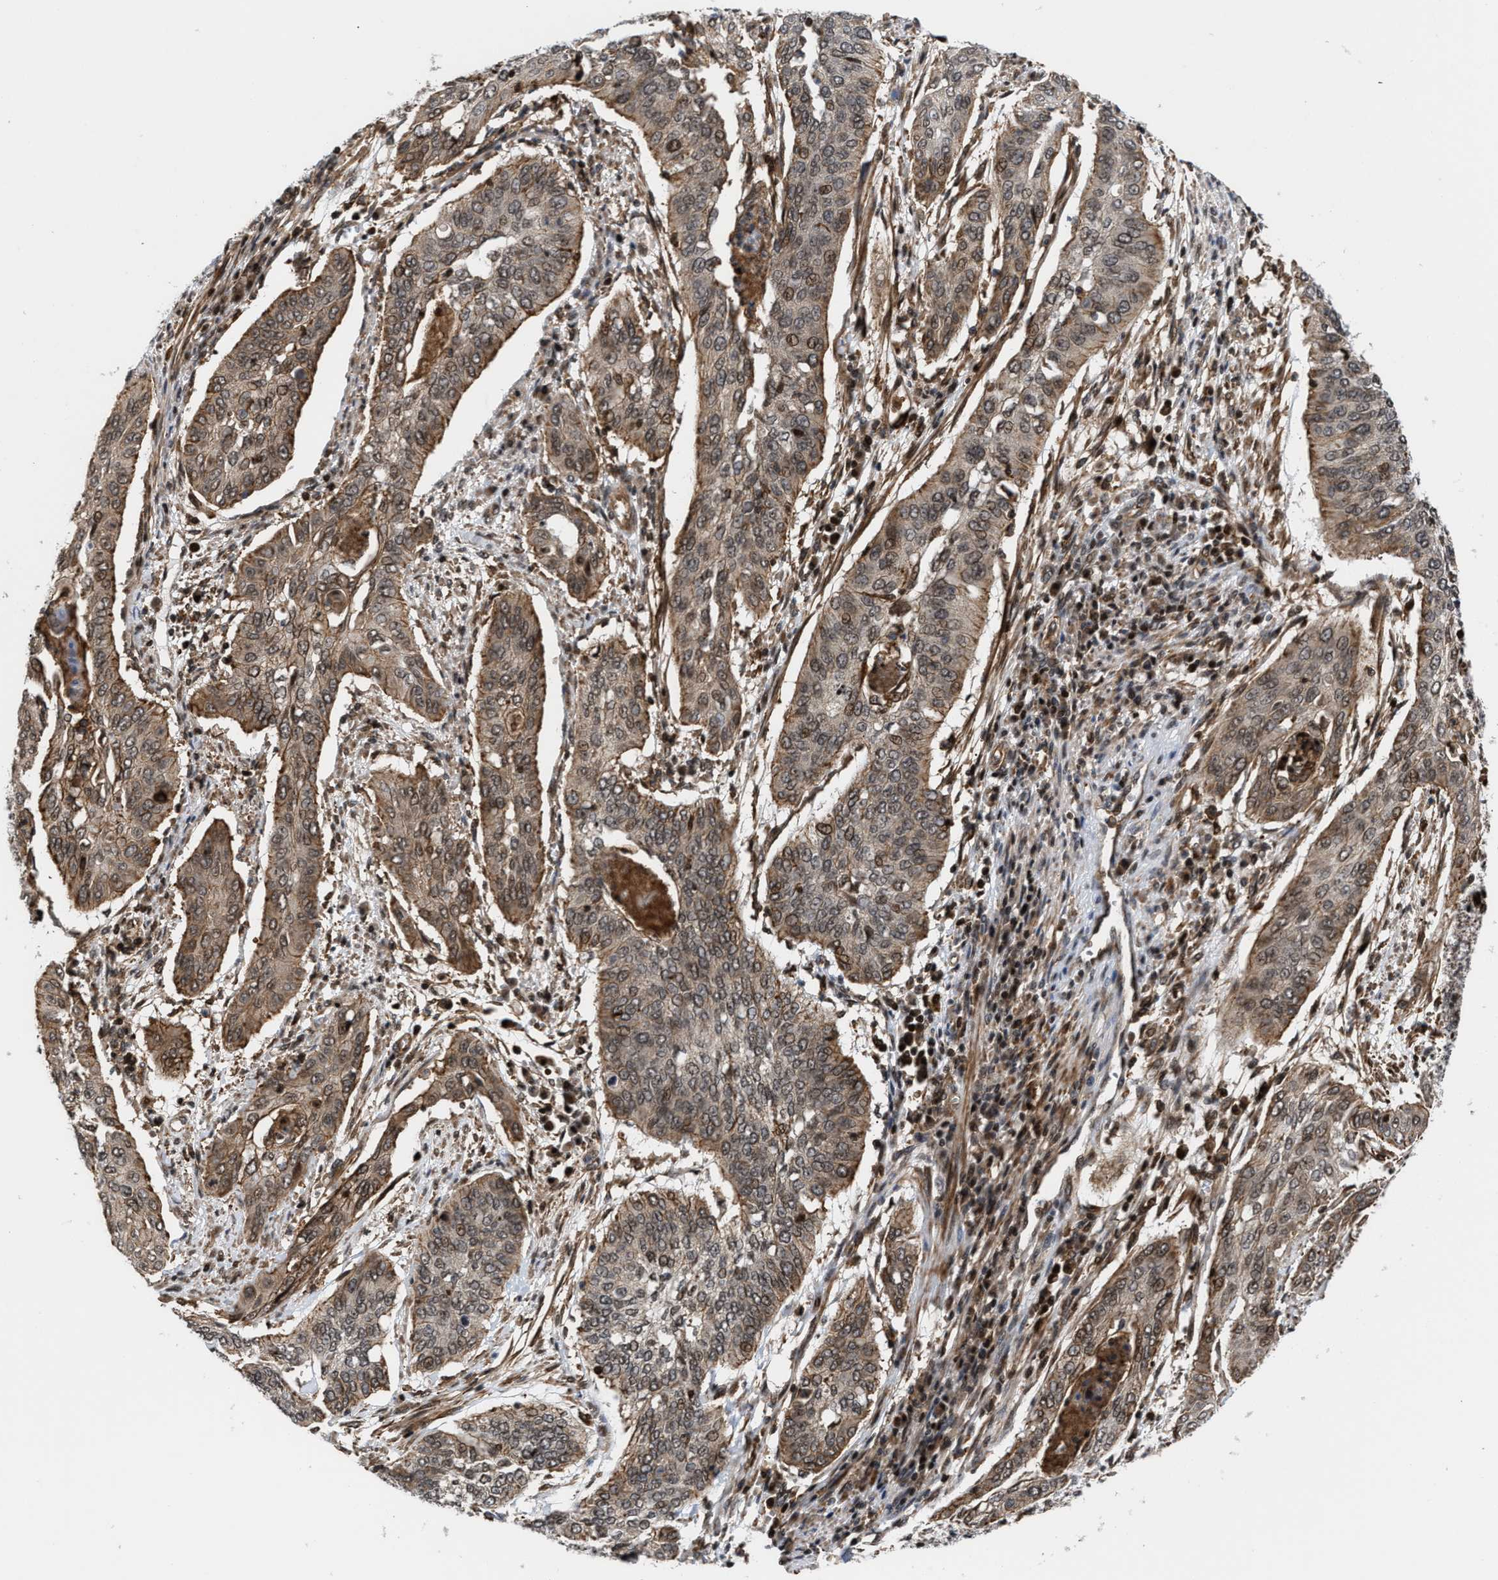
{"staining": {"intensity": "weak", "quantity": ">75%", "location": "cytoplasmic/membranous,nuclear"}, "tissue": "cervical cancer", "cell_type": "Tumor cells", "image_type": "cancer", "snomed": [{"axis": "morphology", "description": "Squamous cell carcinoma, NOS"}, {"axis": "topography", "description": "Cervix"}], "caption": "Cervical squamous cell carcinoma stained for a protein displays weak cytoplasmic/membranous and nuclear positivity in tumor cells.", "gene": "STAU2", "patient": {"sex": "female", "age": 39}}